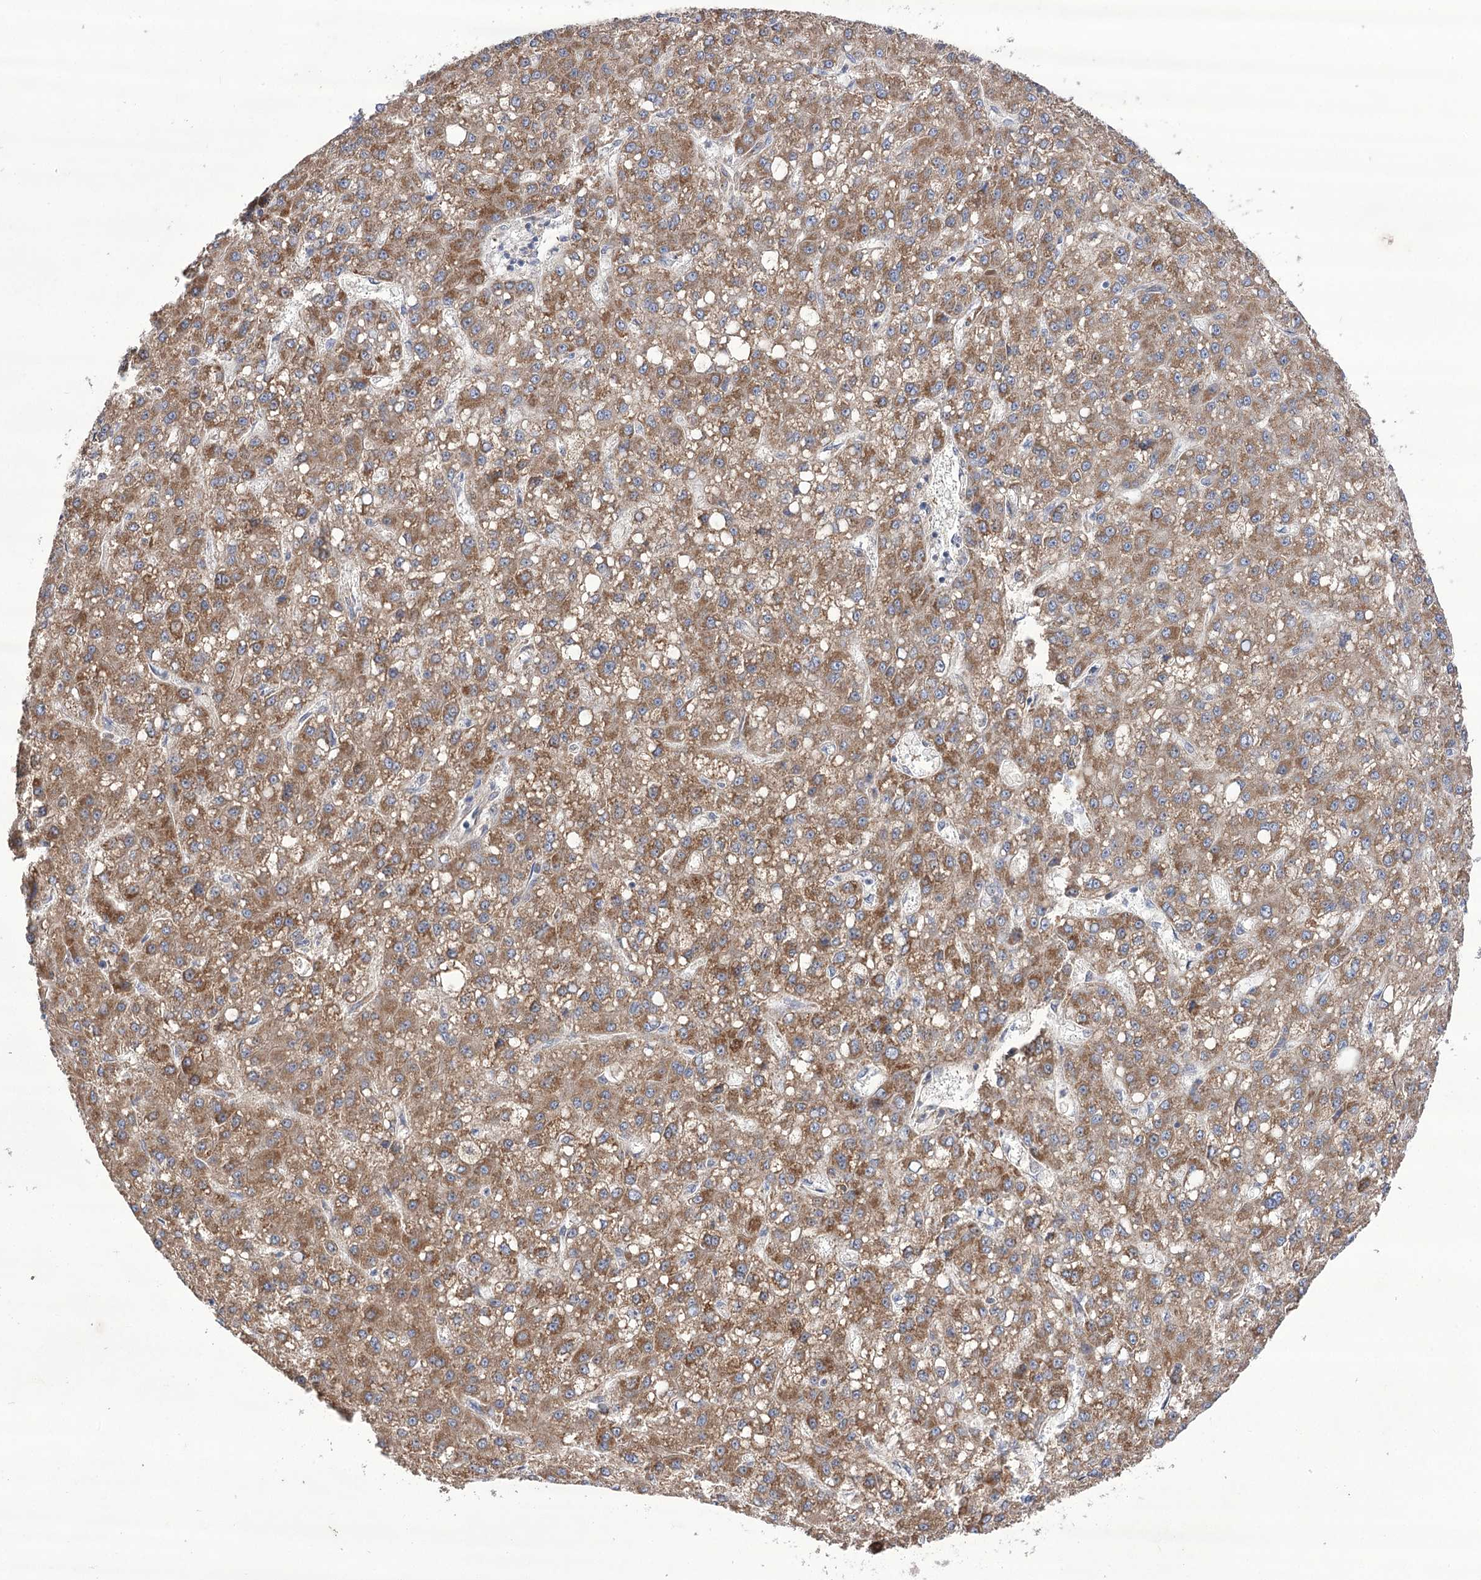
{"staining": {"intensity": "moderate", "quantity": ">75%", "location": "cytoplasmic/membranous"}, "tissue": "liver cancer", "cell_type": "Tumor cells", "image_type": "cancer", "snomed": [{"axis": "morphology", "description": "Carcinoma, Hepatocellular, NOS"}, {"axis": "topography", "description": "Liver"}], "caption": "Moderate cytoplasmic/membranous positivity for a protein is seen in about >75% of tumor cells of liver cancer using IHC.", "gene": "ECHDC3", "patient": {"sex": "male", "age": 67}}